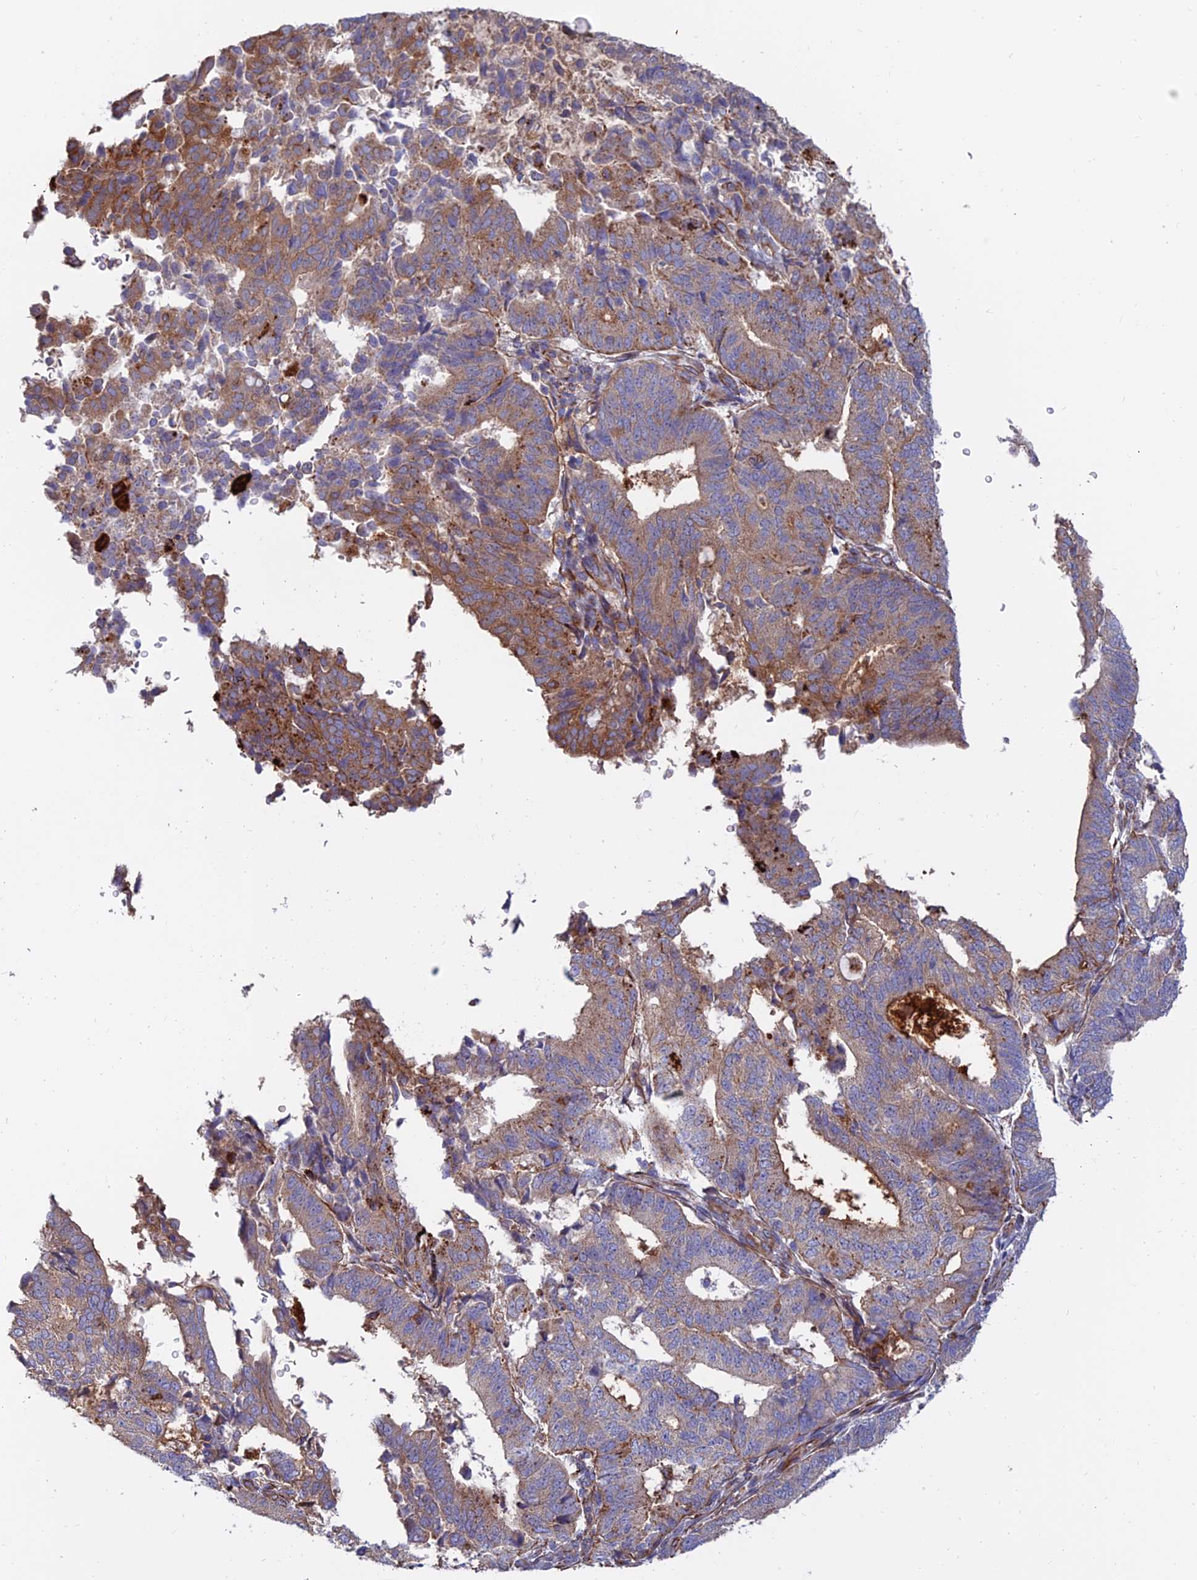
{"staining": {"intensity": "moderate", "quantity": "25%-75%", "location": "cytoplasmic/membranous"}, "tissue": "endometrial cancer", "cell_type": "Tumor cells", "image_type": "cancer", "snomed": [{"axis": "morphology", "description": "Adenocarcinoma, NOS"}, {"axis": "topography", "description": "Endometrium"}], "caption": "IHC (DAB (3,3'-diaminobenzidine)) staining of endometrial cancer reveals moderate cytoplasmic/membranous protein positivity in approximately 25%-75% of tumor cells.", "gene": "CDK18", "patient": {"sex": "female", "age": 70}}